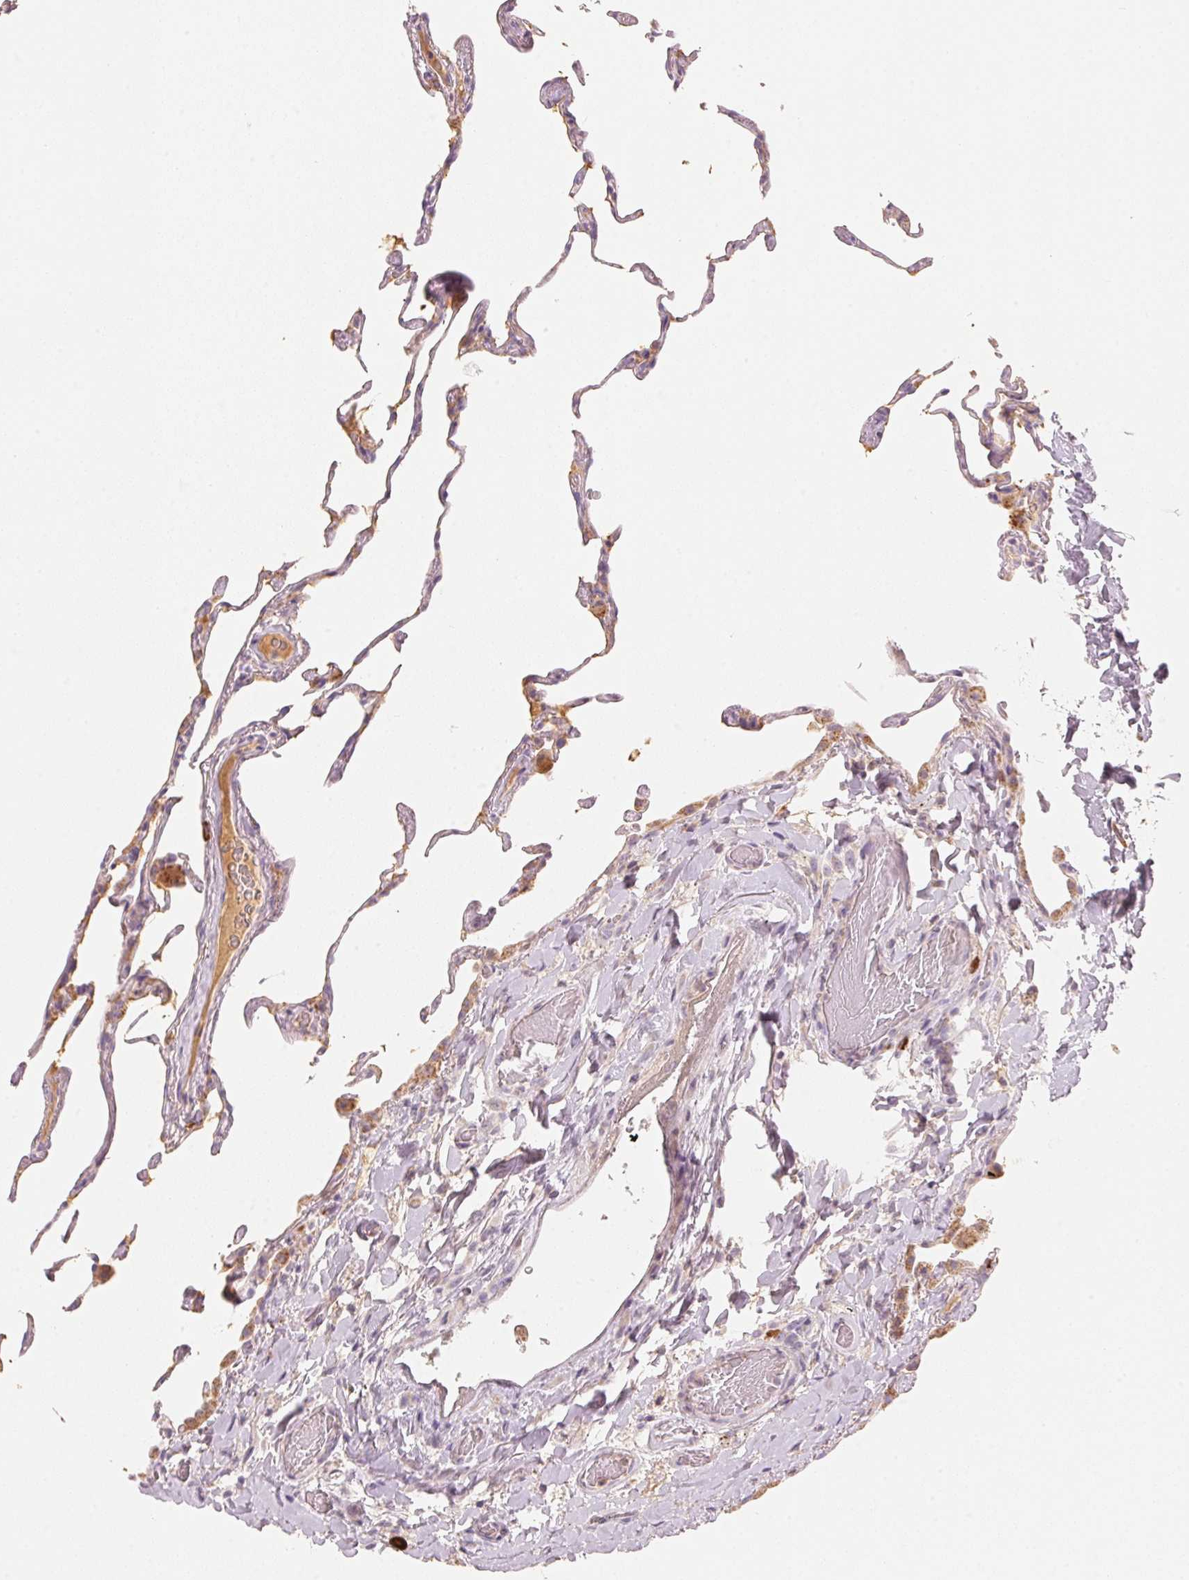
{"staining": {"intensity": "weak", "quantity": "<25%", "location": "cytoplasmic/membranous"}, "tissue": "lung", "cell_type": "Alveolar cells", "image_type": "normal", "snomed": [{"axis": "morphology", "description": "Normal tissue, NOS"}, {"axis": "topography", "description": "Lung"}], "caption": "Alveolar cells show no significant protein expression in unremarkable lung.", "gene": "RMDN2", "patient": {"sex": "female", "age": 57}}